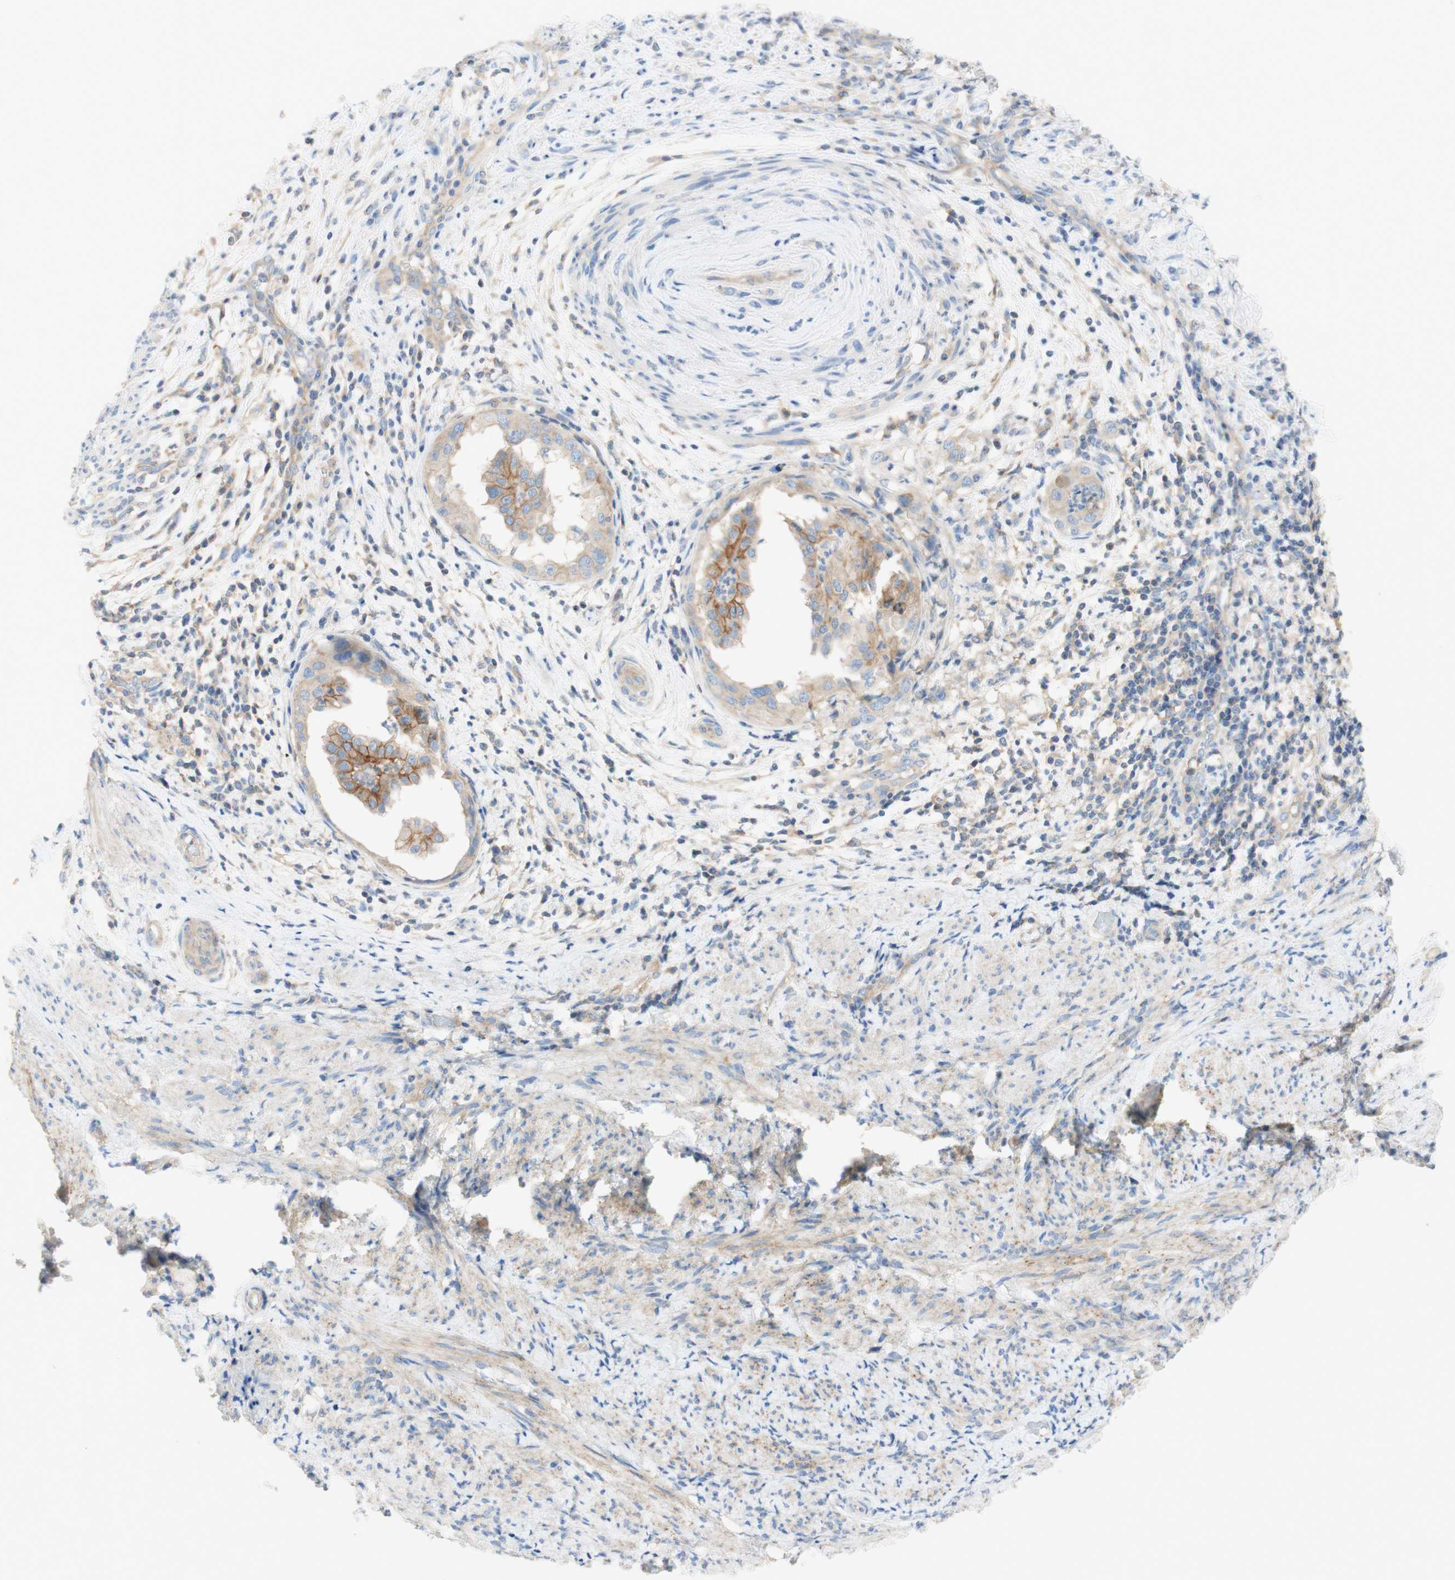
{"staining": {"intensity": "weak", "quantity": ">75%", "location": "cytoplasmic/membranous"}, "tissue": "endometrial cancer", "cell_type": "Tumor cells", "image_type": "cancer", "snomed": [{"axis": "morphology", "description": "Adenocarcinoma, NOS"}, {"axis": "topography", "description": "Endometrium"}], "caption": "Immunohistochemistry (IHC) photomicrograph of neoplastic tissue: adenocarcinoma (endometrial) stained using IHC shows low levels of weak protein expression localized specifically in the cytoplasmic/membranous of tumor cells, appearing as a cytoplasmic/membranous brown color.", "gene": "ATP2B1", "patient": {"sex": "female", "age": 85}}